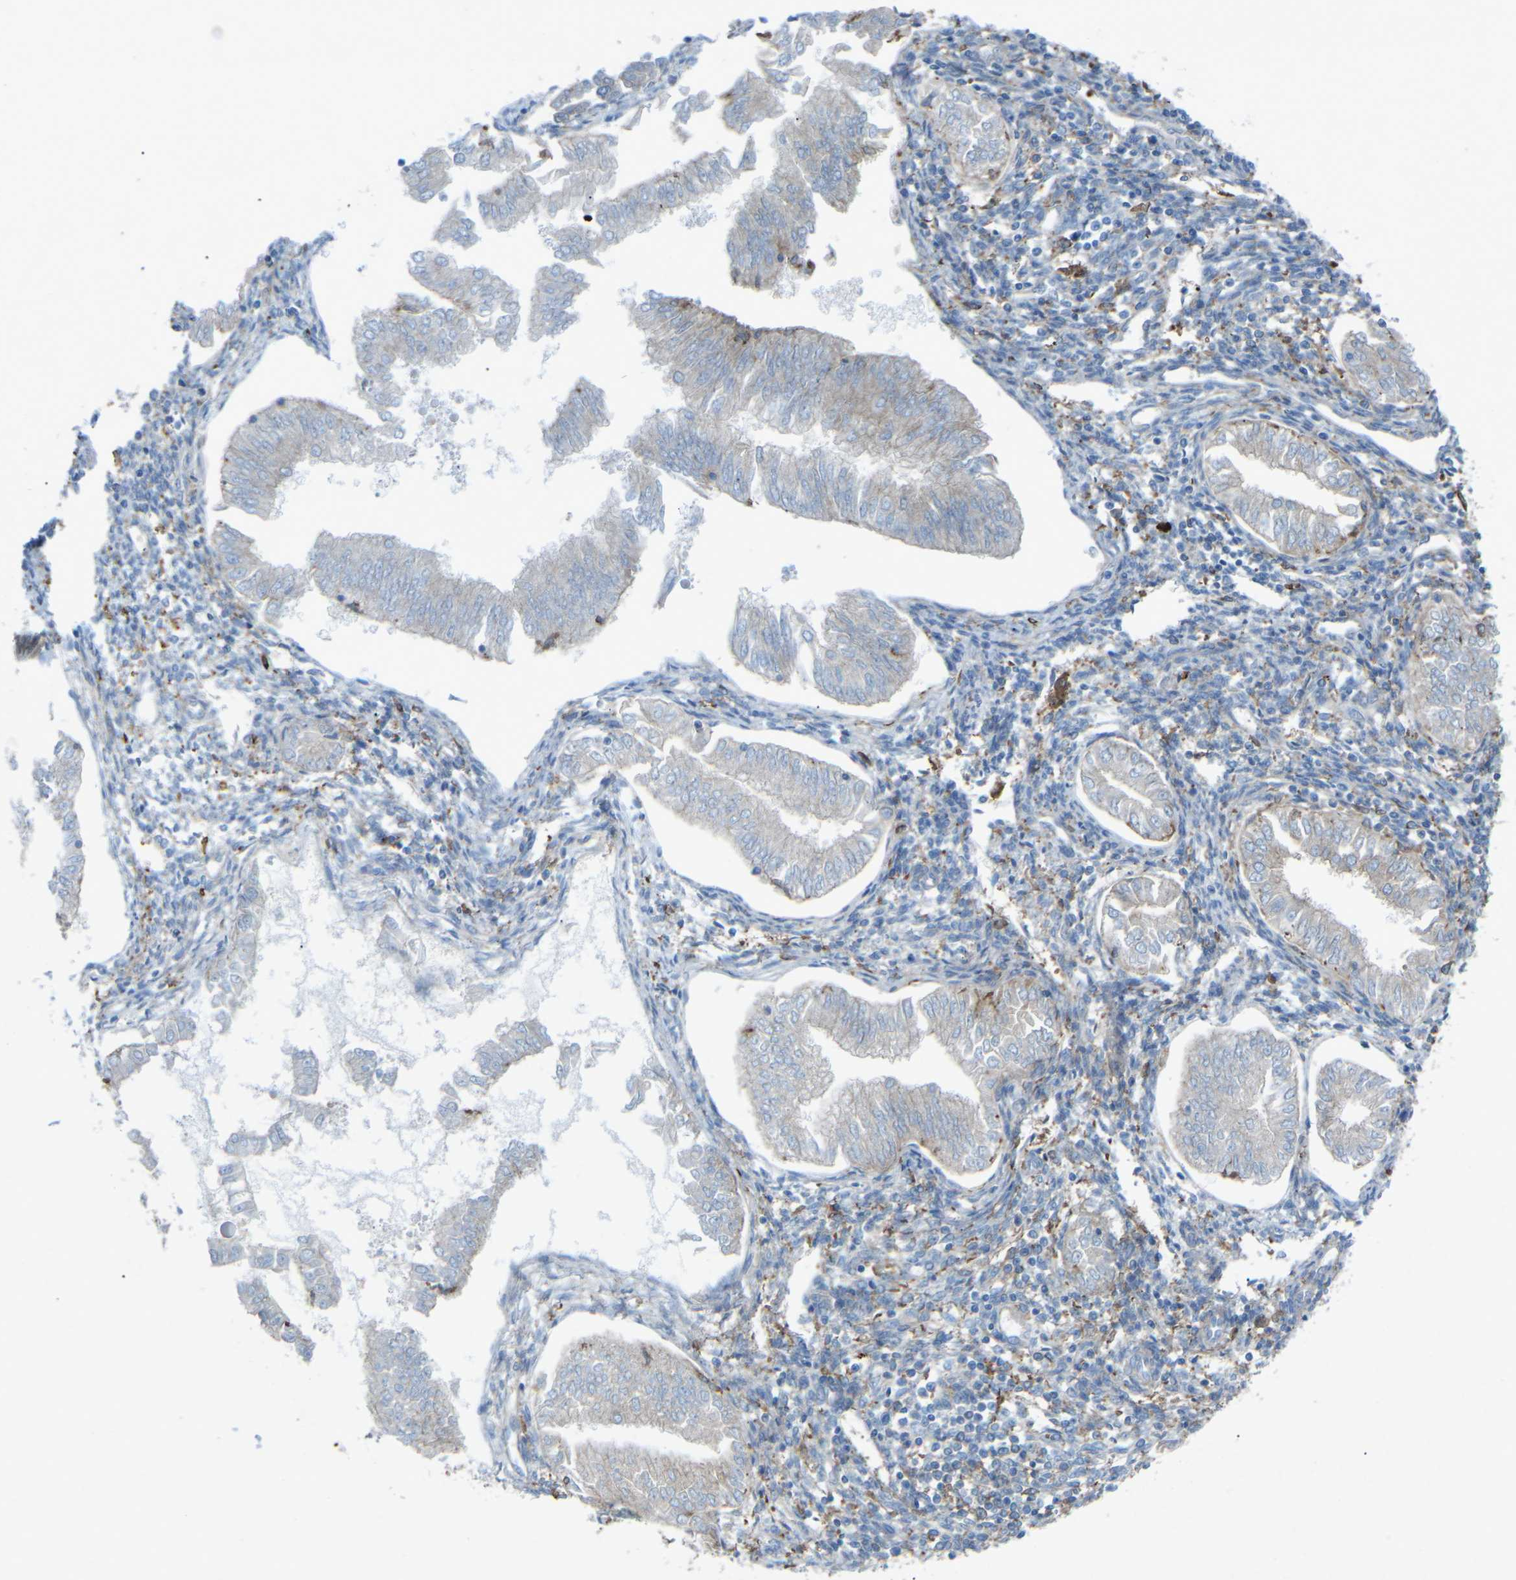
{"staining": {"intensity": "negative", "quantity": "none", "location": "none"}, "tissue": "endometrial cancer", "cell_type": "Tumor cells", "image_type": "cancer", "snomed": [{"axis": "morphology", "description": "Adenocarcinoma, NOS"}, {"axis": "topography", "description": "Endometrium"}], "caption": "Tumor cells show no significant expression in endometrial adenocarcinoma. The staining was performed using DAB to visualize the protein expression in brown, while the nuclei were stained in blue with hematoxylin (Magnification: 20x).", "gene": "STK11", "patient": {"sex": "female", "age": 53}}